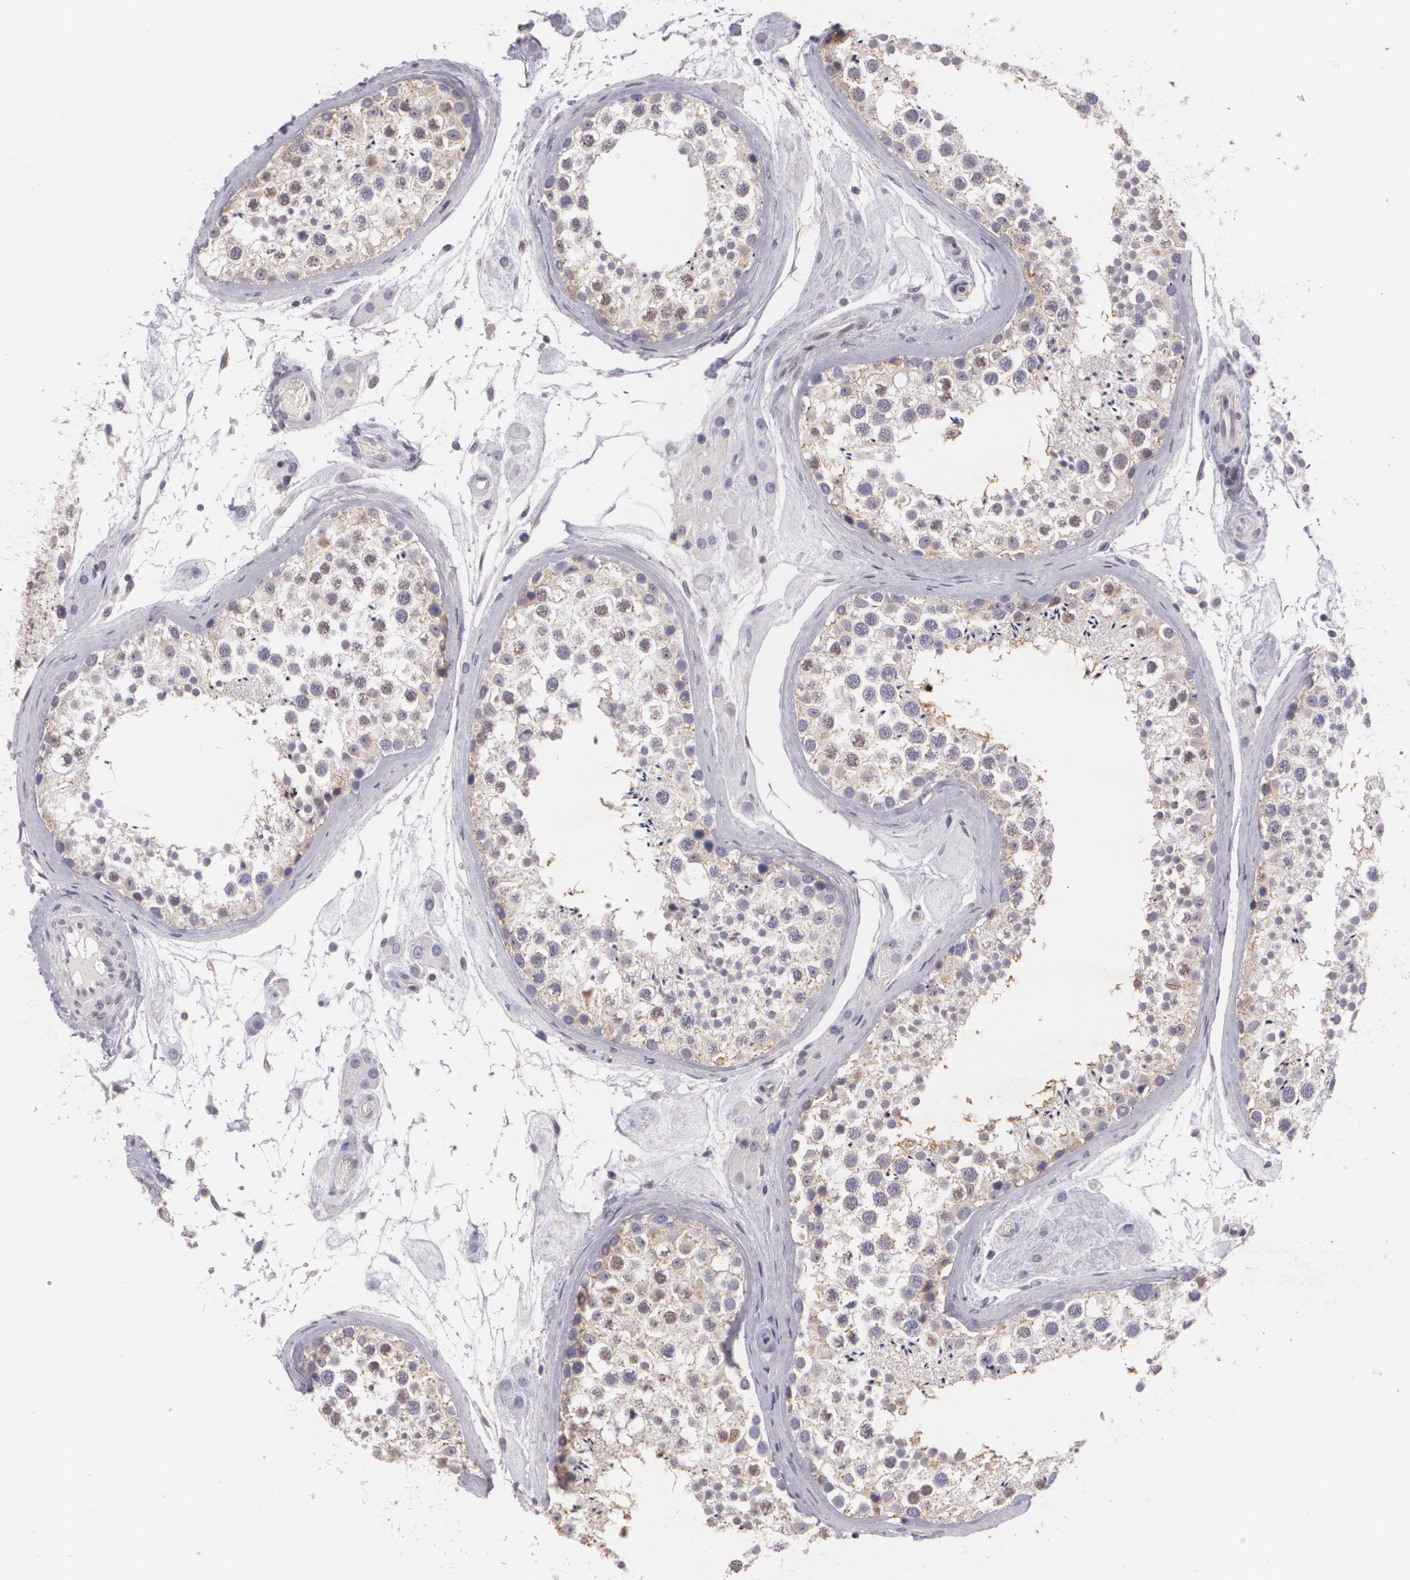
{"staining": {"intensity": "moderate", "quantity": ">75%", "location": "cytoplasmic/membranous,nuclear"}, "tissue": "testis", "cell_type": "Cells in seminiferous ducts", "image_type": "normal", "snomed": [{"axis": "morphology", "description": "Normal tissue, NOS"}, {"axis": "topography", "description": "Testis"}], "caption": "The image displays staining of unremarkable testis, revealing moderate cytoplasmic/membranous,nuclear protein expression (brown color) within cells in seminiferous ducts.", "gene": "KCNA4", "patient": {"sex": "male", "age": 46}}